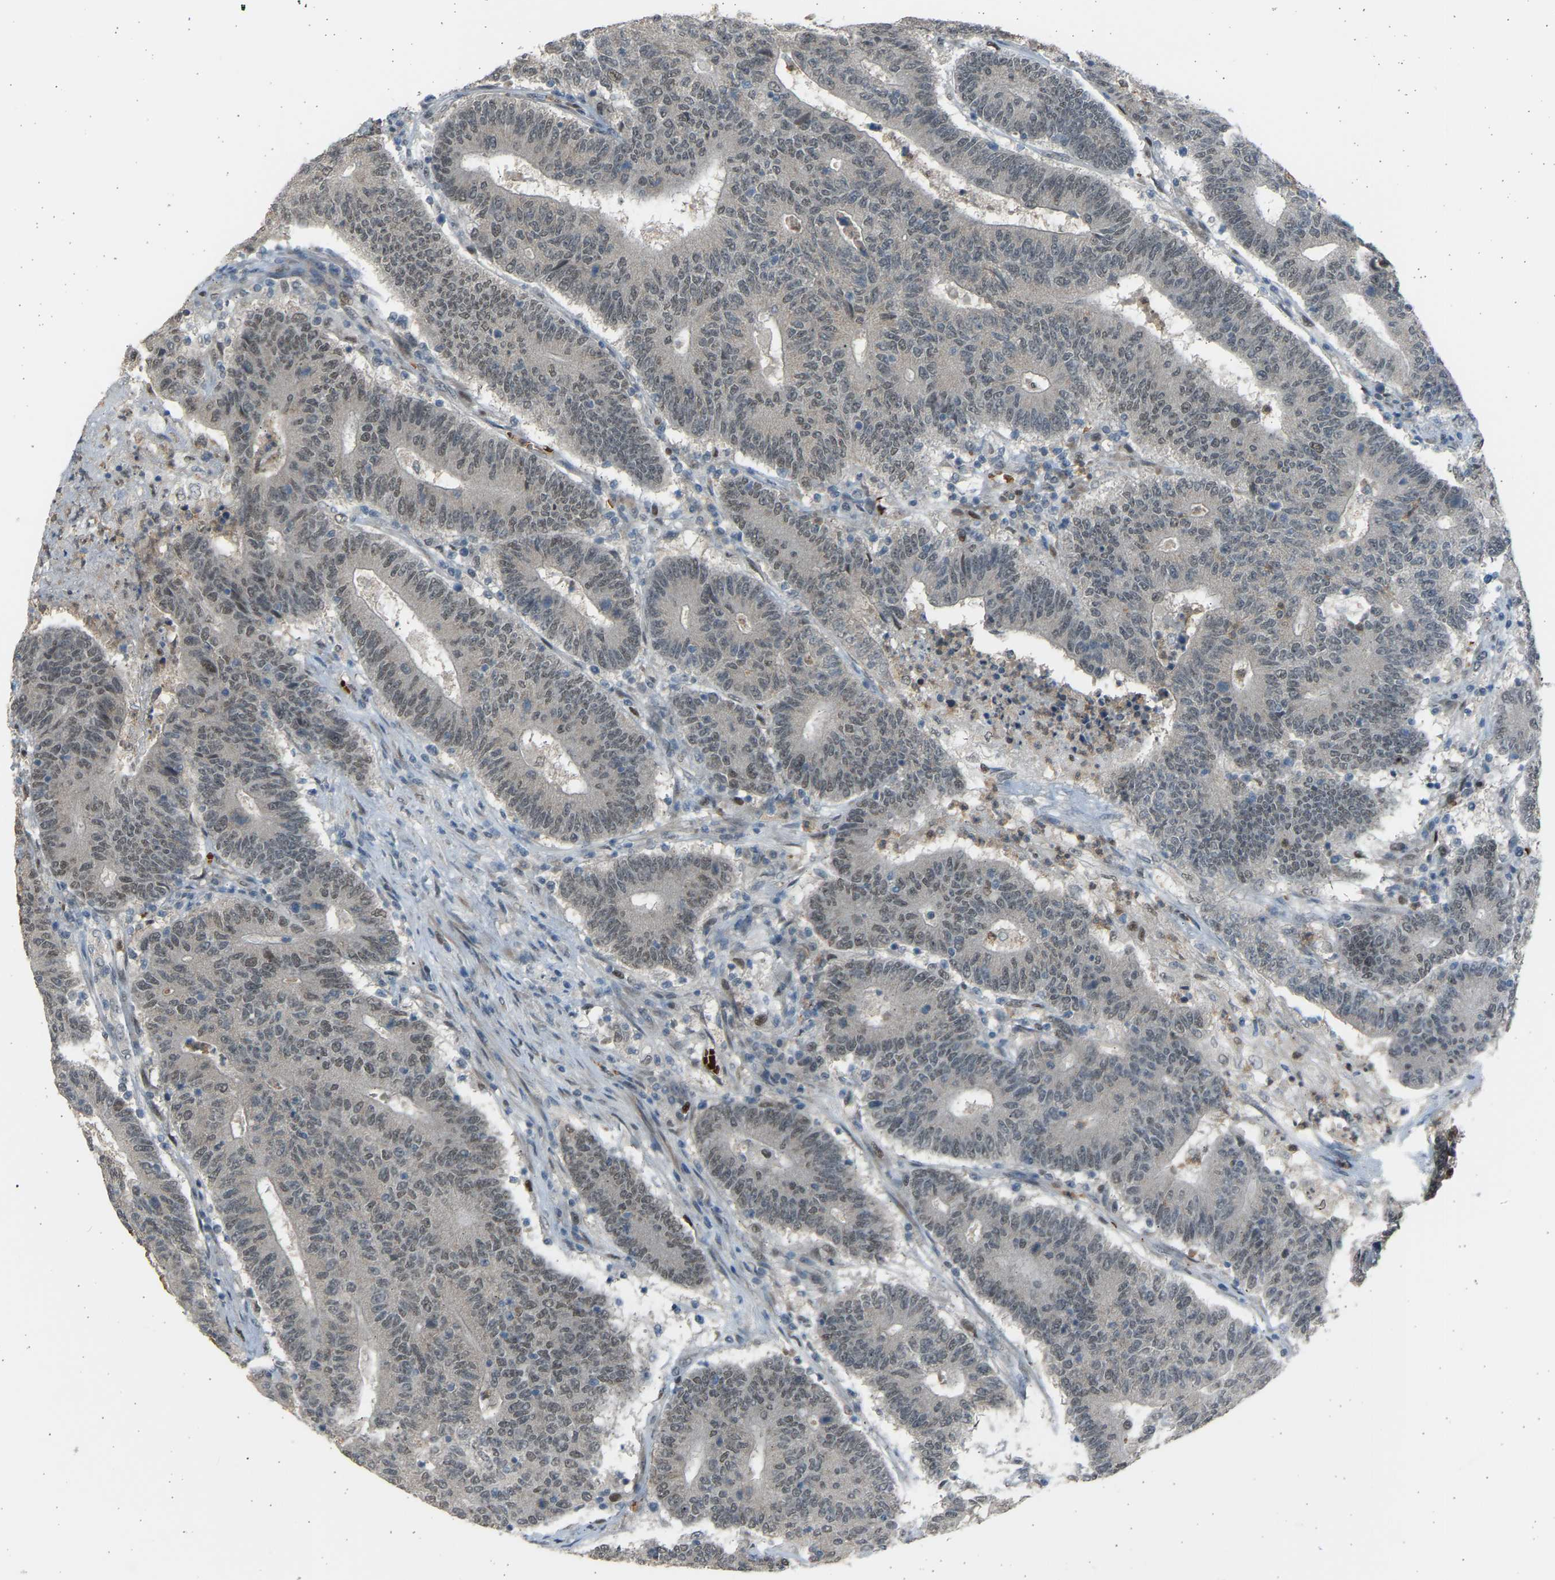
{"staining": {"intensity": "weak", "quantity": "25%-75%", "location": "nuclear"}, "tissue": "colorectal cancer", "cell_type": "Tumor cells", "image_type": "cancer", "snomed": [{"axis": "morphology", "description": "Normal tissue, NOS"}, {"axis": "morphology", "description": "Adenocarcinoma, NOS"}, {"axis": "topography", "description": "Colon"}], "caption": "A brown stain shows weak nuclear positivity of a protein in colorectal cancer tumor cells. The protein is shown in brown color, while the nuclei are stained blue.", "gene": "BIRC2", "patient": {"sex": "female", "age": 75}}